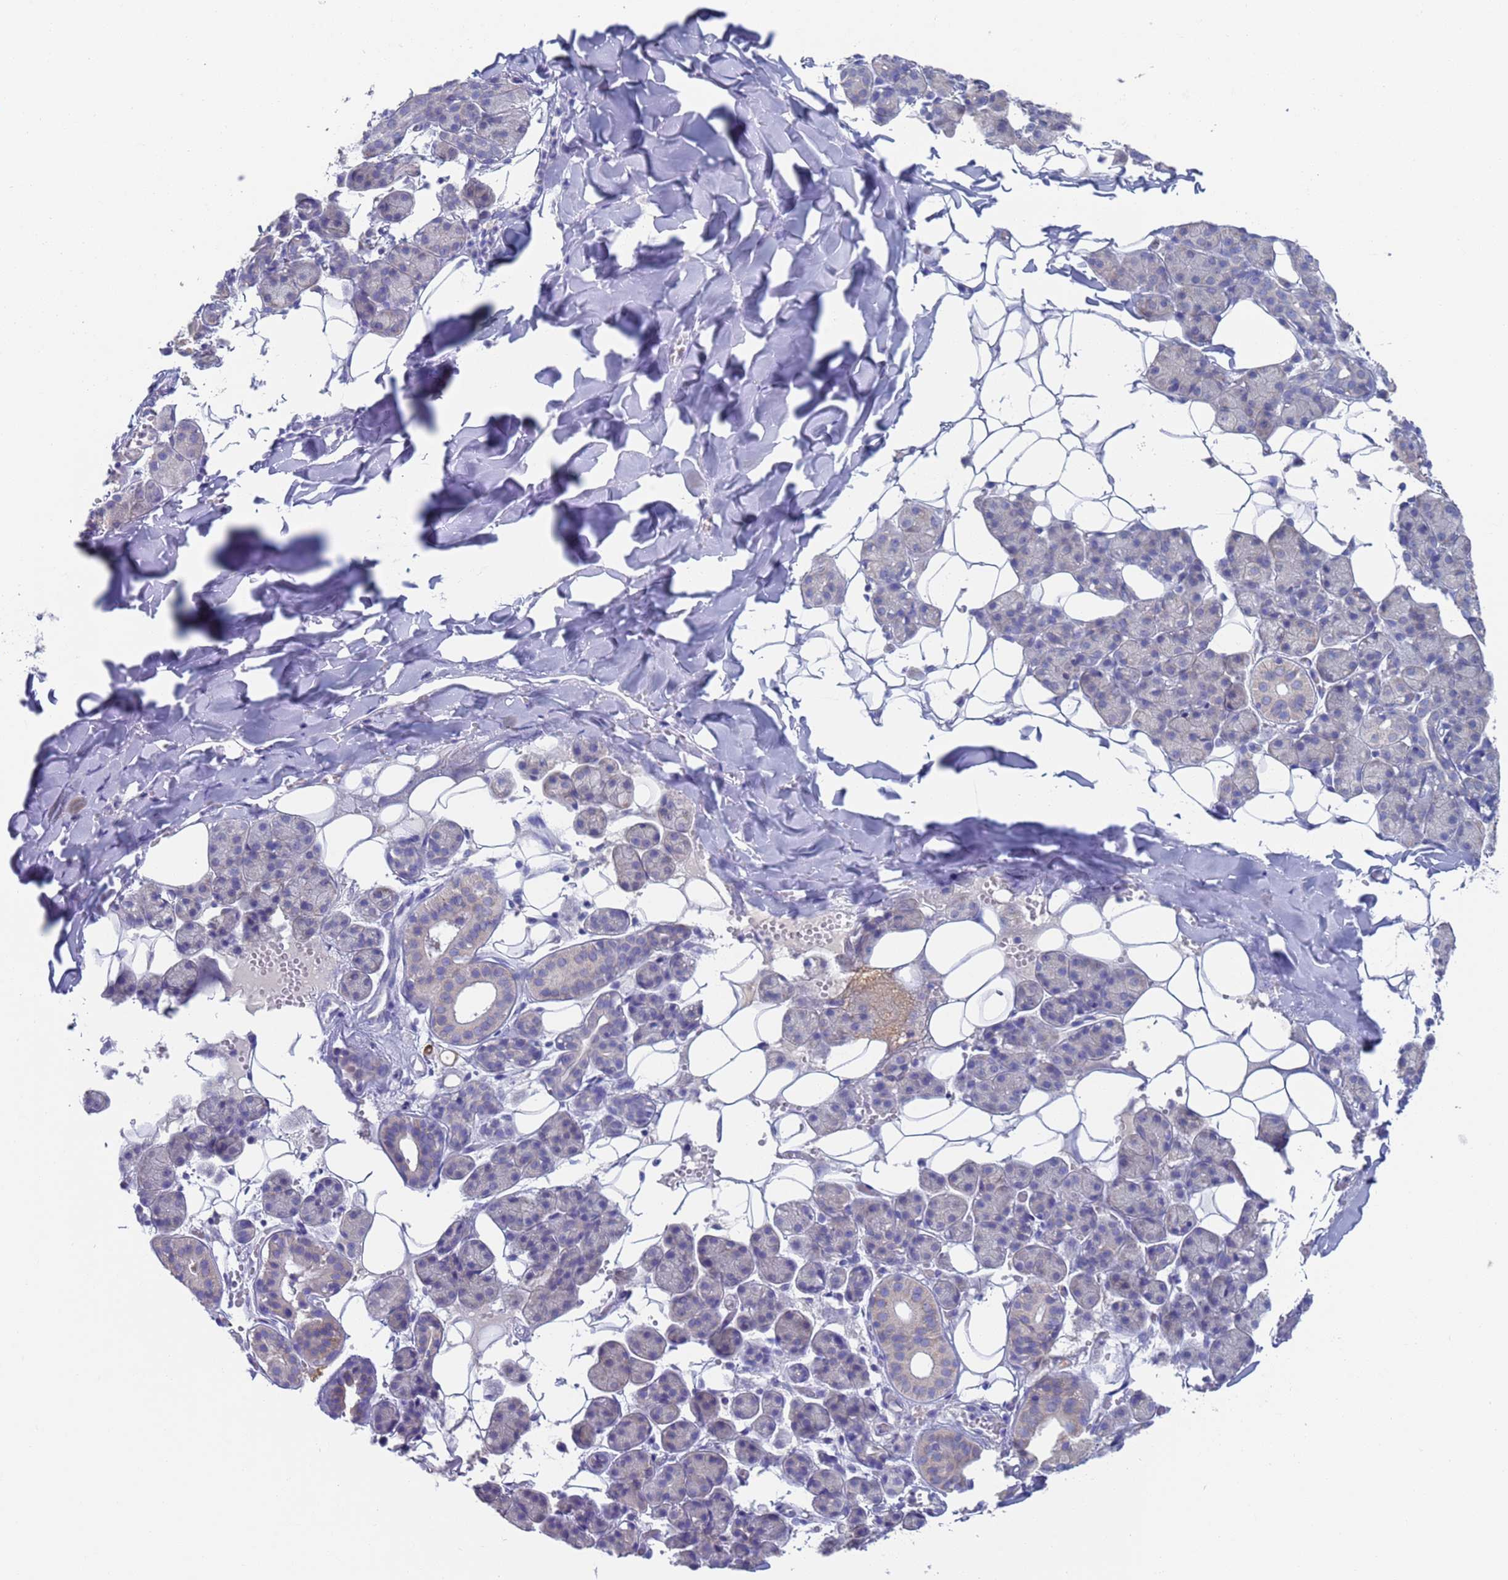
{"staining": {"intensity": "negative", "quantity": "none", "location": "none"}, "tissue": "salivary gland", "cell_type": "Glandular cells", "image_type": "normal", "snomed": [{"axis": "morphology", "description": "Normal tissue, NOS"}, {"axis": "topography", "description": "Salivary gland"}], "caption": "This is a micrograph of IHC staining of normal salivary gland, which shows no expression in glandular cells. Nuclei are stained in blue.", "gene": "PET117", "patient": {"sex": "female", "age": 33}}